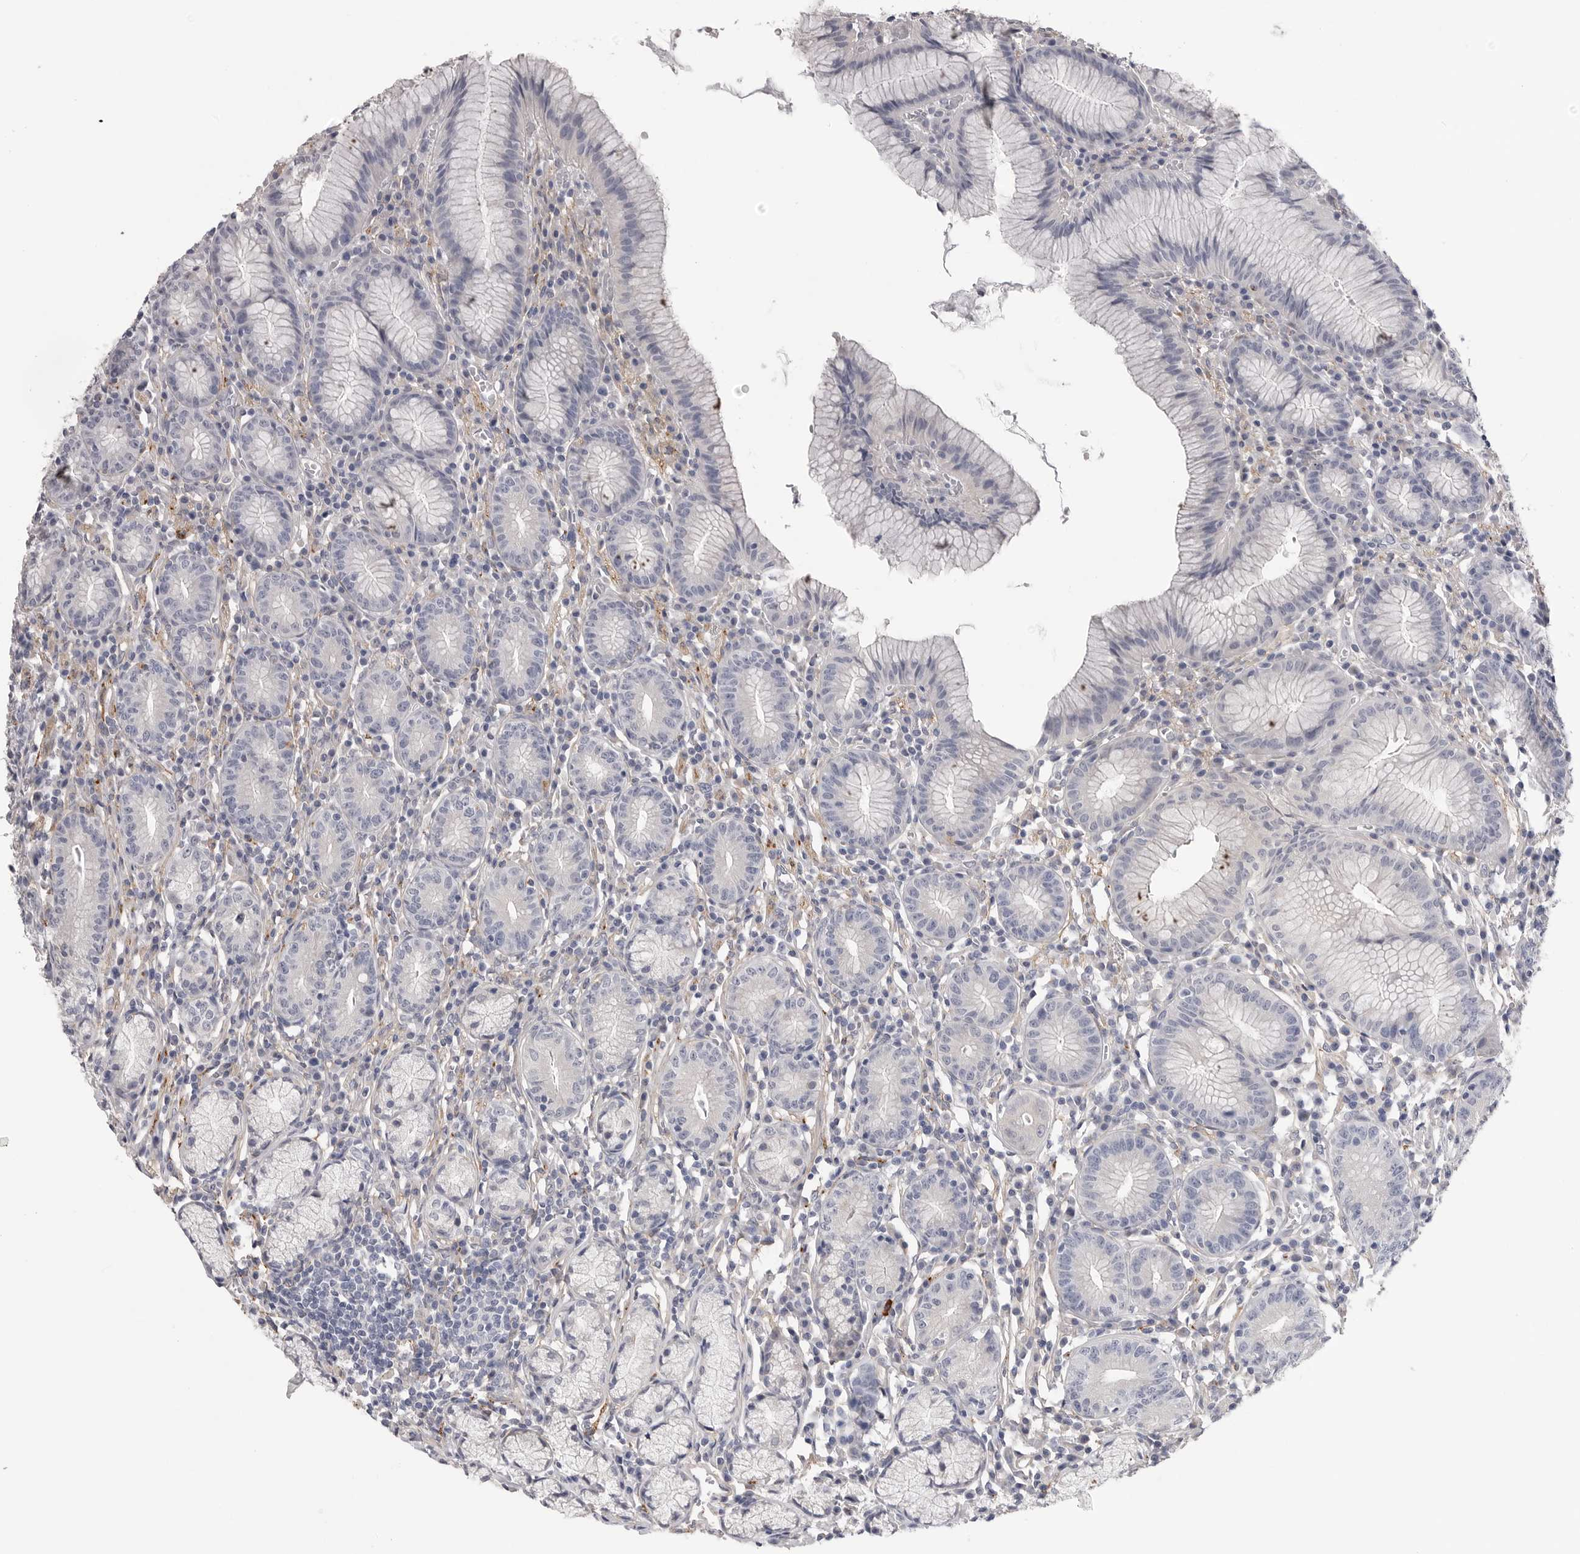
{"staining": {"intensity": "negative", "quantity": "none", "location": "none"}, "tissue": "stomach", "cell_type": "Glandular cells", "image_type": "normal", "snomed": [{"axis": "morphology", "description": "Normal tissue, NOS"}, {"axis": "topography", "description": "Stomach"}], "caption": "The histopathology image shows no significant expression in glandular cells of stomach.", "gene": "AKAP12", "patient": {"sex": "male", "age": 55}}